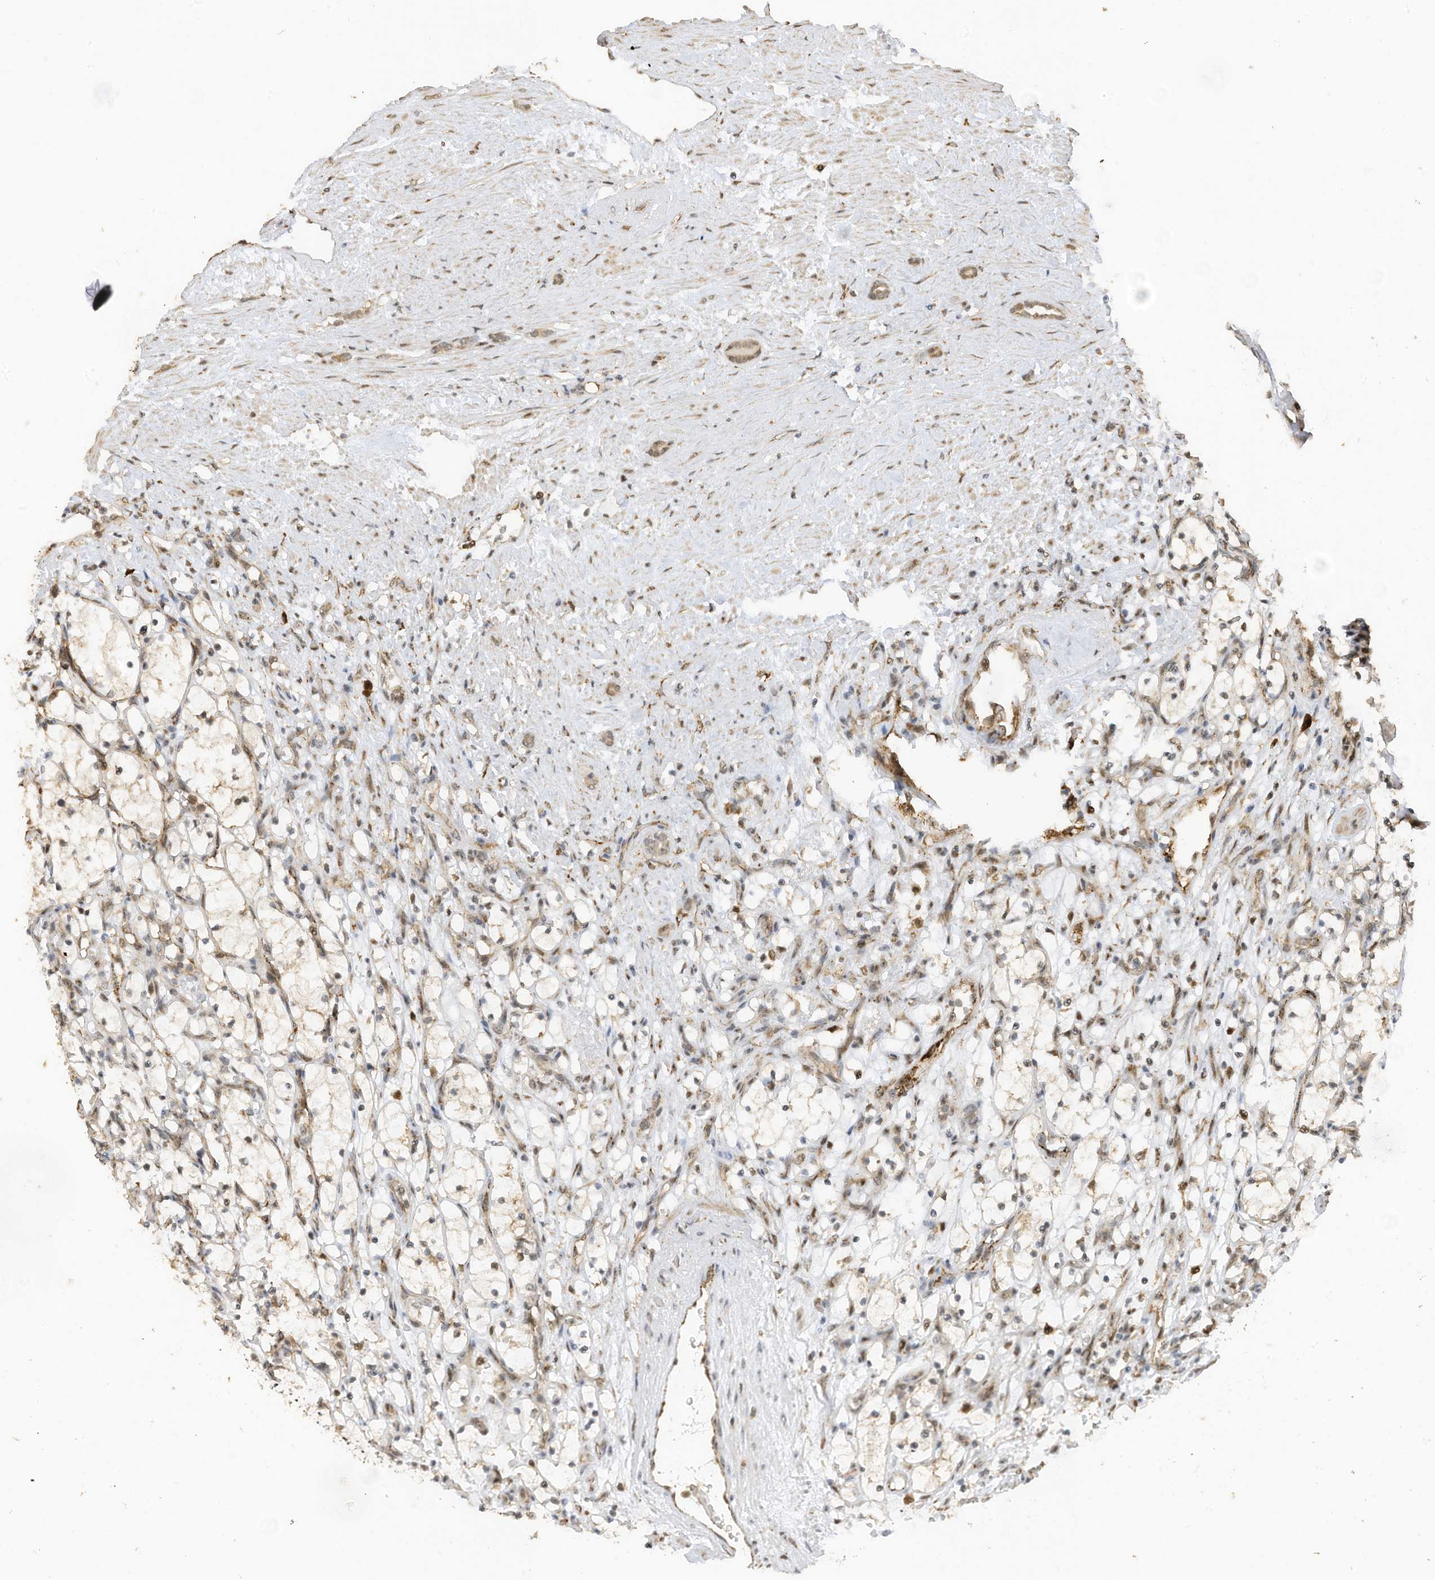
{"staining": {"intensity": "negative", "quantity": "none", "location": "none"}, "tissue": "renal cancer", "cell_type": "Tumor cells", "image_type": "cancer", "snomed": [{"axis": "morphology", "description": "Adenocarcinoma, NOS"}, {"axis": "topography", "description": "Kidney"}], "caption": "Human renal cancer stained for a protein using immunohistochemistry (IHC) shows no staining in tumor cells.", "gene": "ERLEC1", "patient": {"sex": "female", "age": 69}}